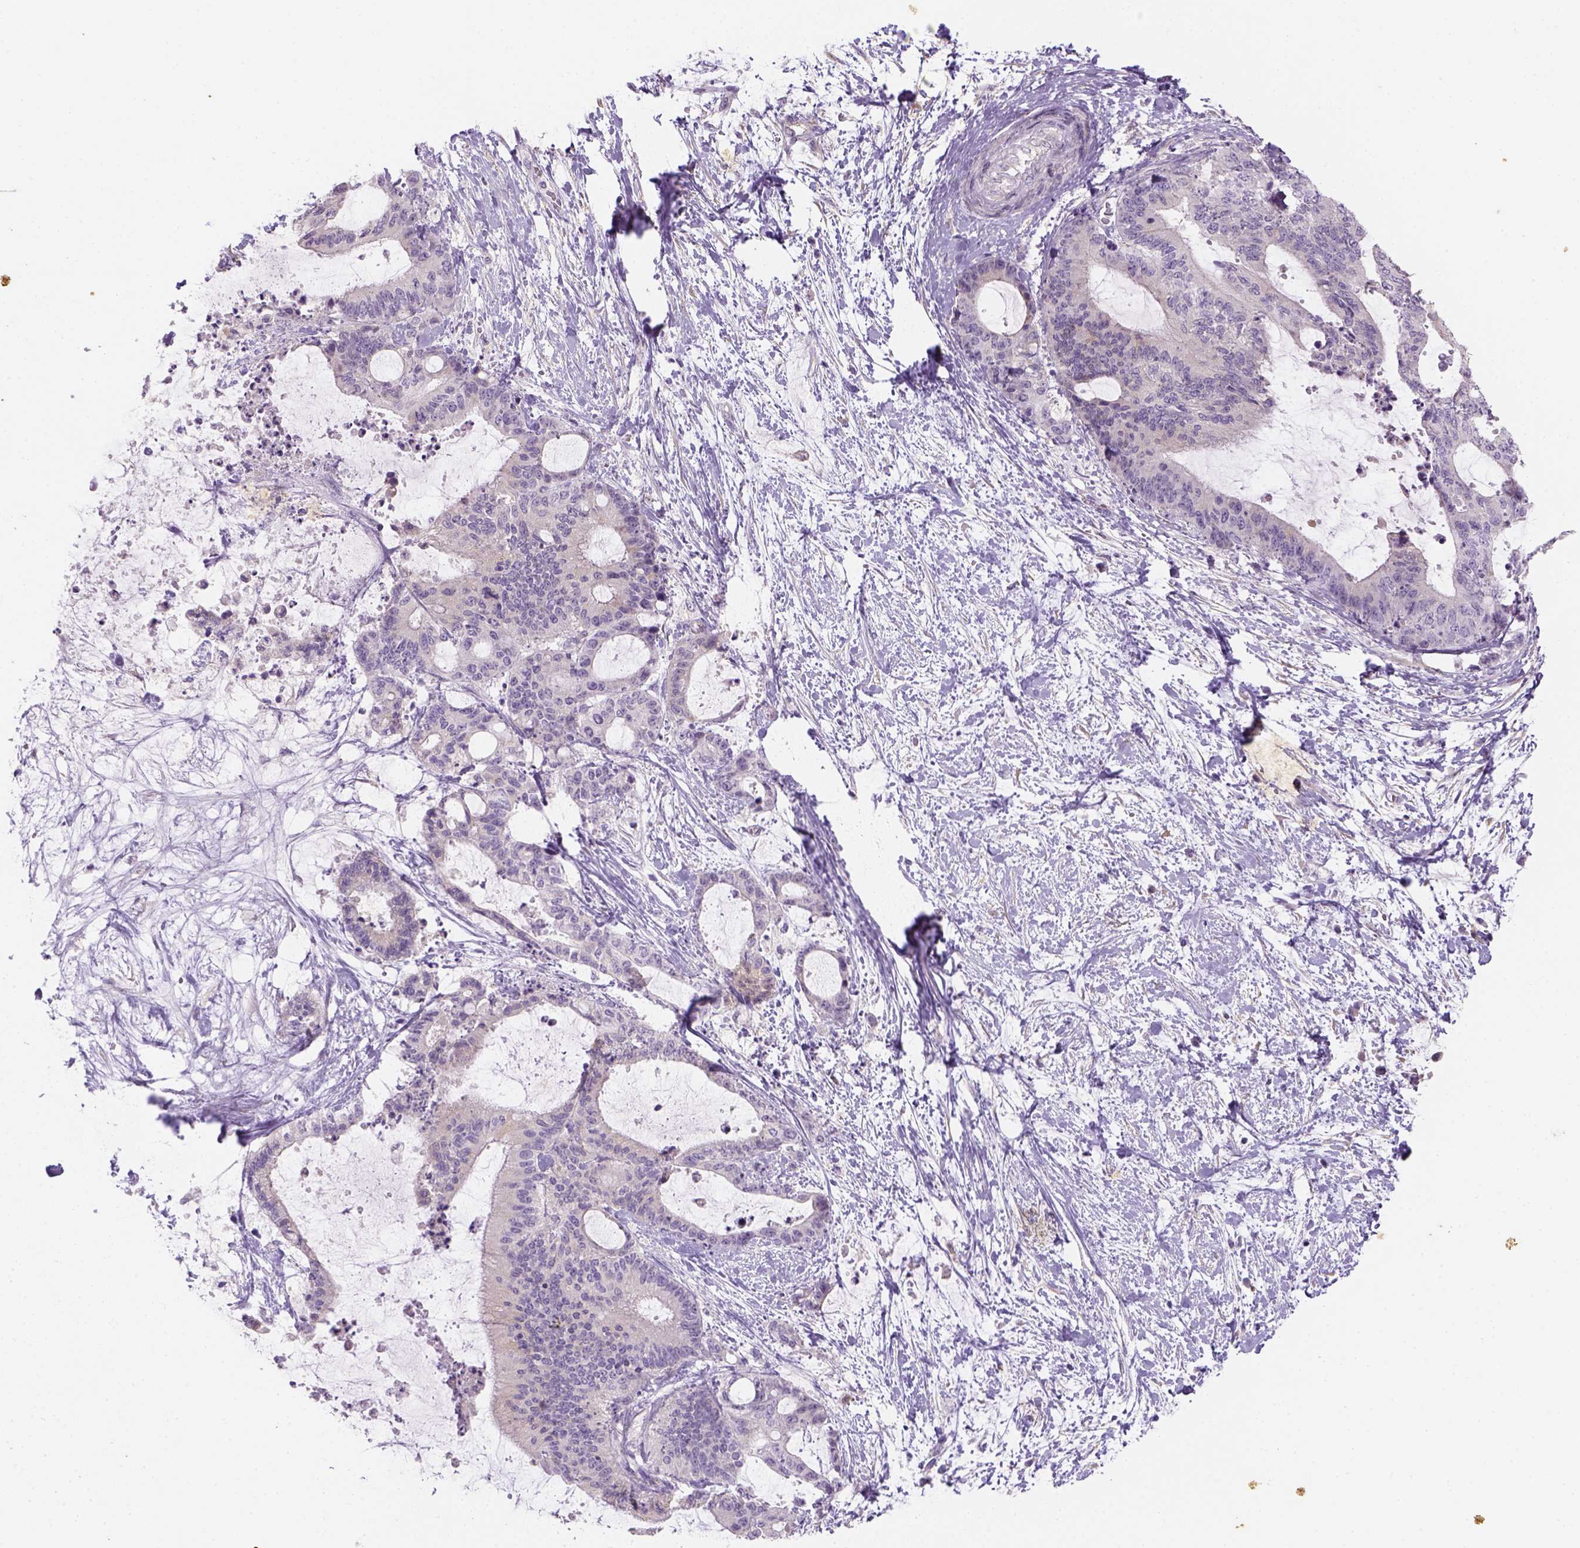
{"staining": {"intensity": "negative", "quantity": "none", "location": "none"}, "tissue": "liver cancer", "cell_type": "Tumor cells", "image_type": "cancer", "snomed": [{"axis": "morphology", "description": "Cholangiocarcinoma"}, {"axis": "topography", "description": "Liver"}], "caption": "Tumor cells are negative for protein expression in human liver cancer (cholangiocarcinoma).", "gene": "CACNB1", "patient": {"sex": "female", "age": 73}}